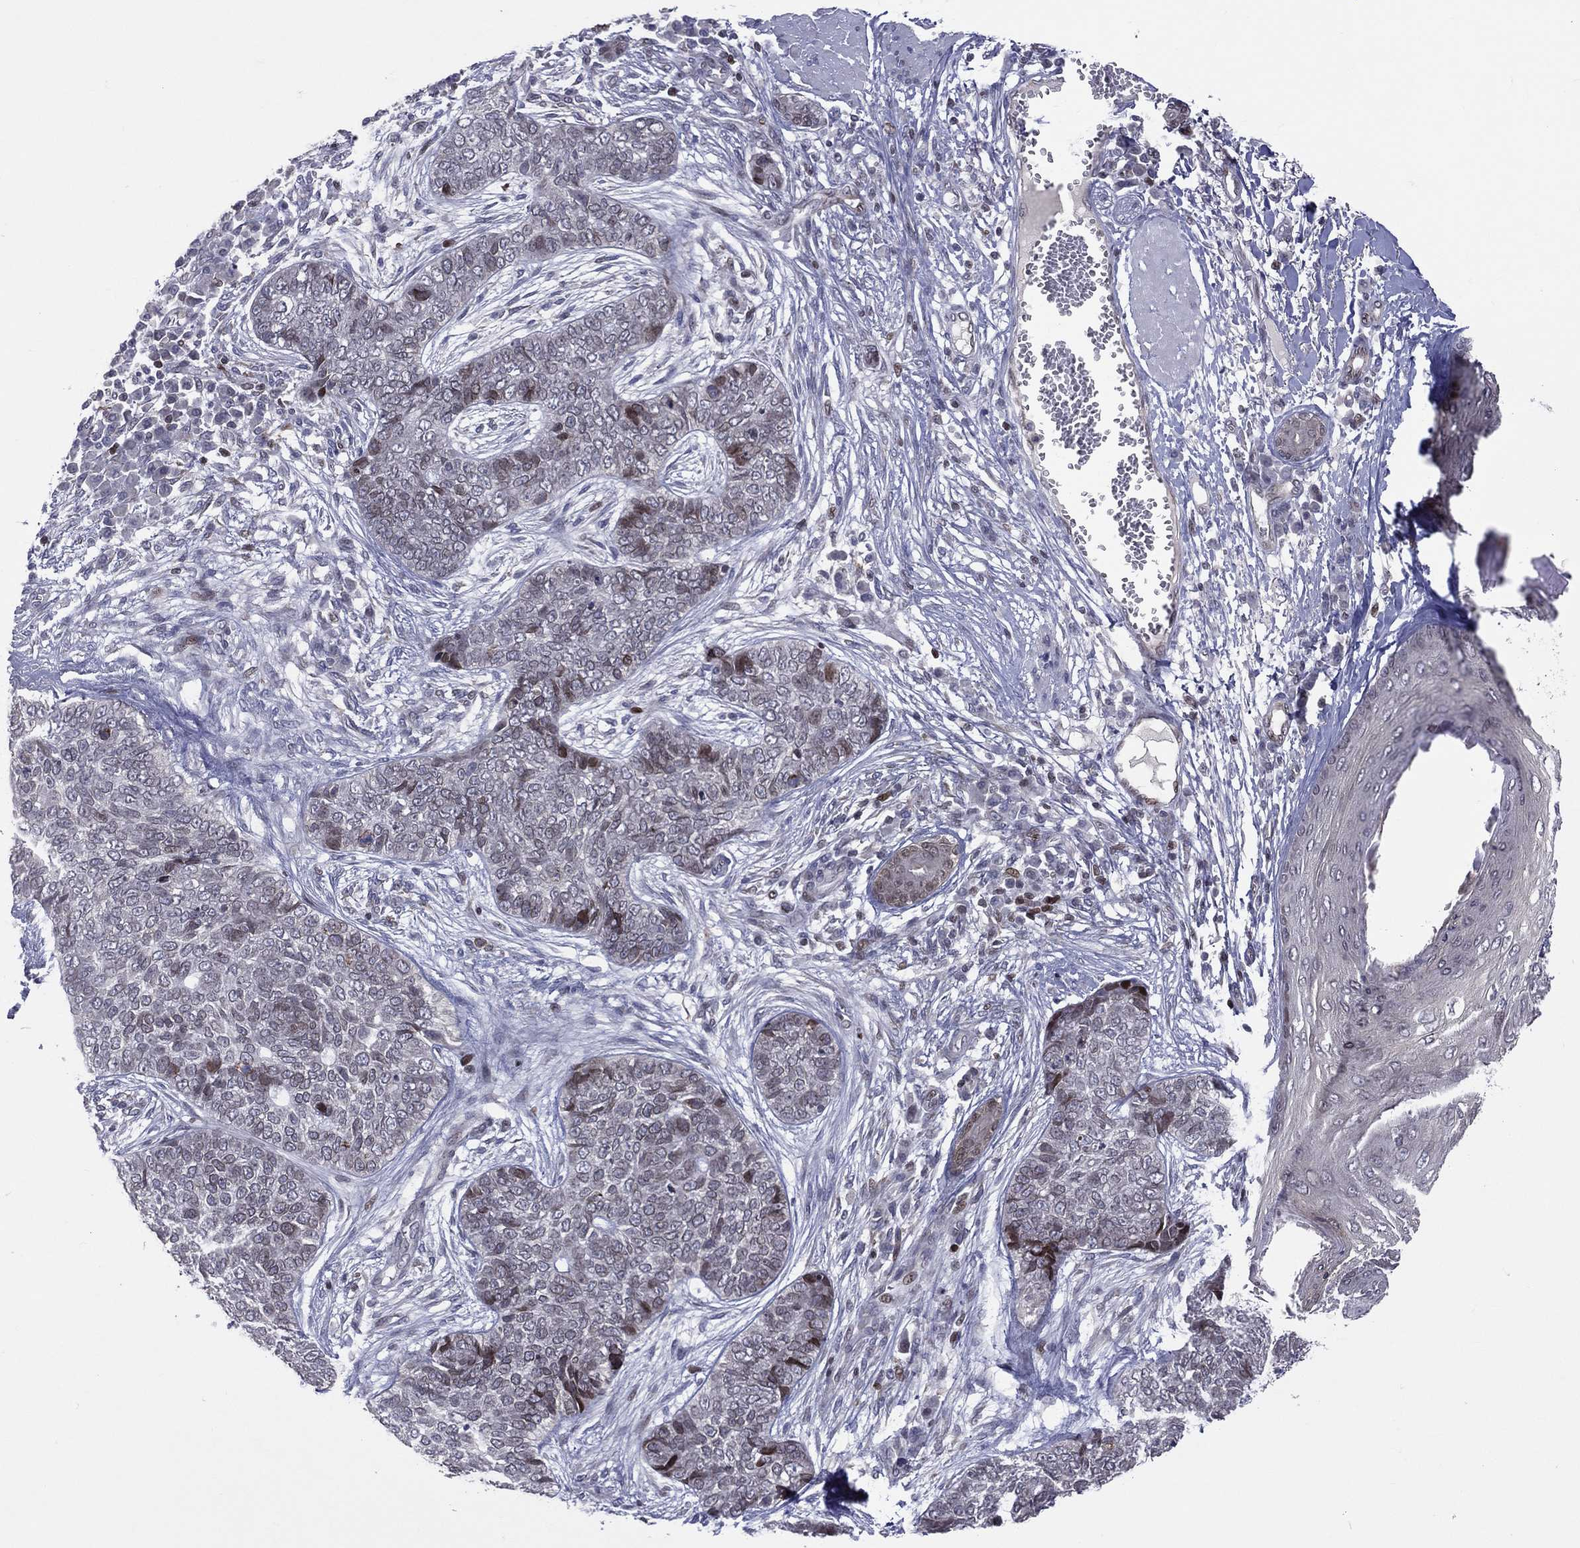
{"staining": {"intensity": "moderate", "quantity": "<25%", "location": "nuclear"}, "tissue": "skin cancer", "cell_type": "Tumor cells", "image_type": "cancer", "snomed": [{"axis": "morphology", "description": "Basal cell carcinoma"}, {"axis": "topography", "description": "Skin"}], "caption": "Immunohistochemistry (IHC) photomicrograph of neoplastic tissue: skin cancer (basal cell carcinoma) stained using IHC exhibits low levels of moderate protein expression localized specifically in the nuclear of tumor cells, appearing as a nuclear brown color.", "gene": "DBF4B", "patient": {"sex": "female", "age": 69}}